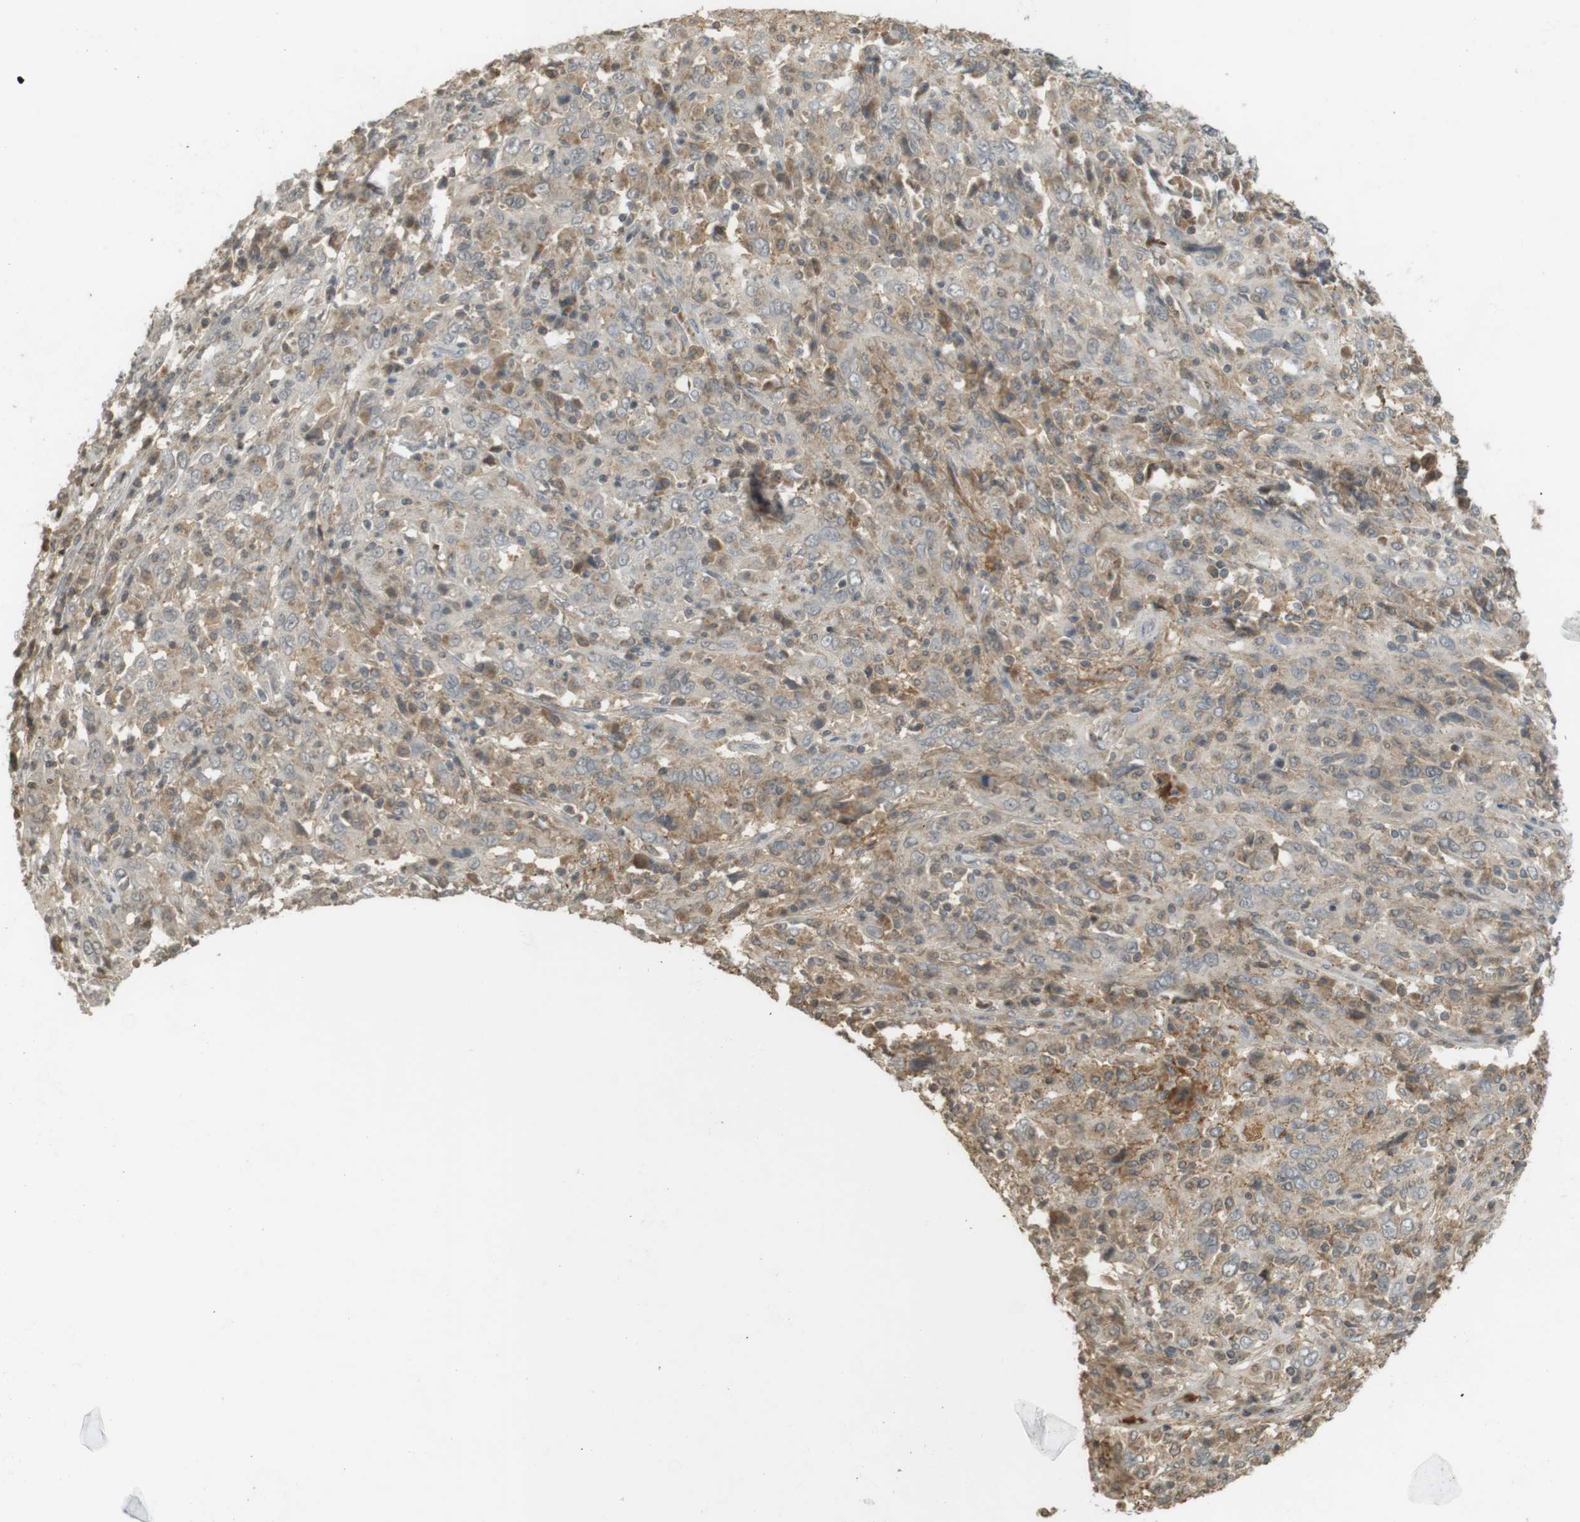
{"staining": {"intensity": "negative", "quantity": "none", "location": "none"}, "tissue": "cervical cancer", "cell_type": "Tumor cells", "image_type": "cancer", "snomed": [{"axis": "morphology", "description": "Squamous cell carcinoma, NOS"}, {"axis": "topography", "description": "Cervix"}], "caption": "Tumor cells show no significant protein staining in cervical cancer (squamous cell carcinoma).", "gene": "SRR", "patient": {"sex": "female", "age": 46}}